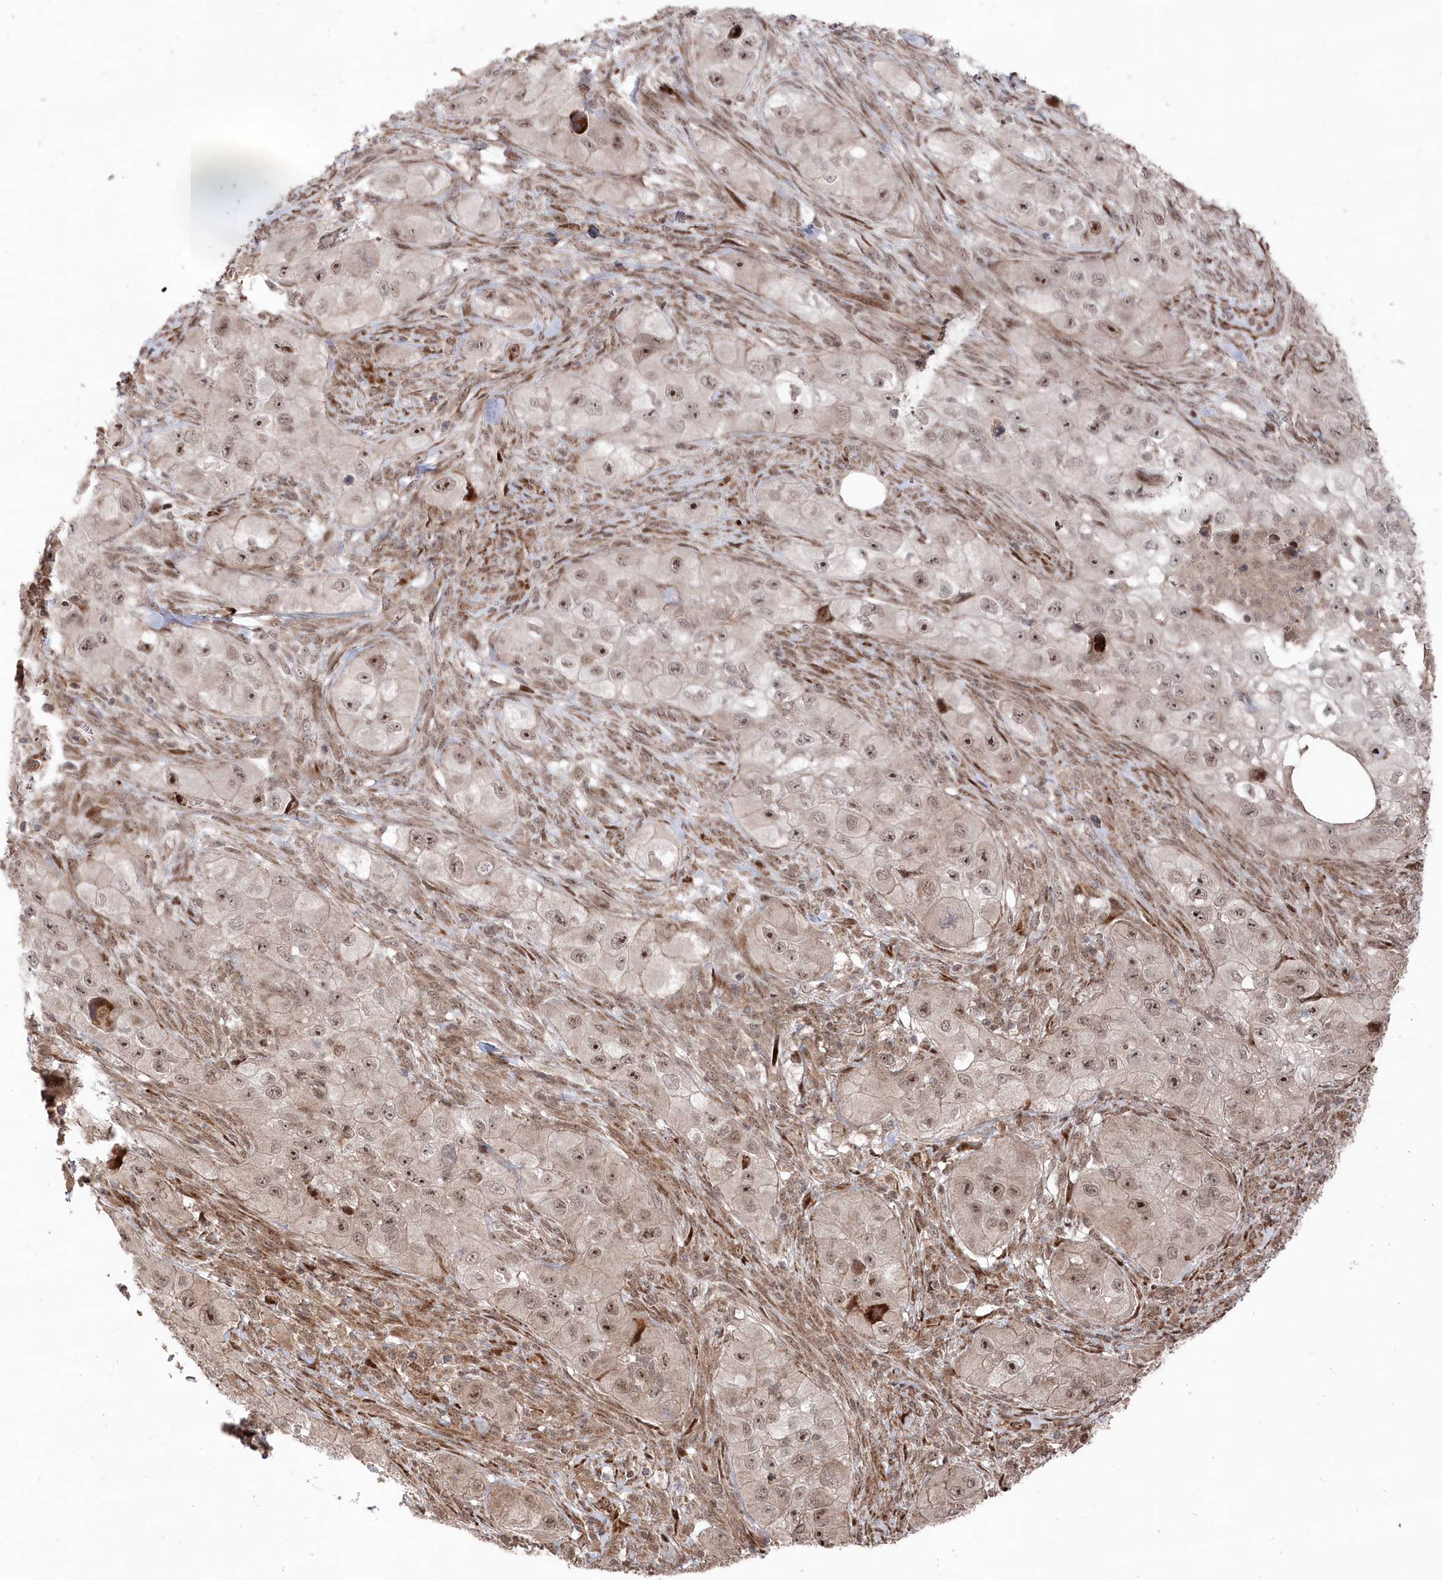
{"staining": {"intensity": "moderate", "quantity": ">75%", "location": "nuclear"}, "tissue": "skin cancer", "cell_type": "Tumor cells", "image_type": "cancer", "snomed": [{"axis": "morphology", "description": "Squamous cell carcinoma, NOS"}, {"axis": "topography", "description": "Skin"}, {"axis": "topography", "description": "Subcutis"}], "caption": "A high-resolution histopathology image shows immunohistochemistry staining of skin cancer, which exhibits moderate nuclear staining in approximately >75% of tumor cells.", "gene": "POLR3A", "patient": {"sex": "male", "age": 73}}